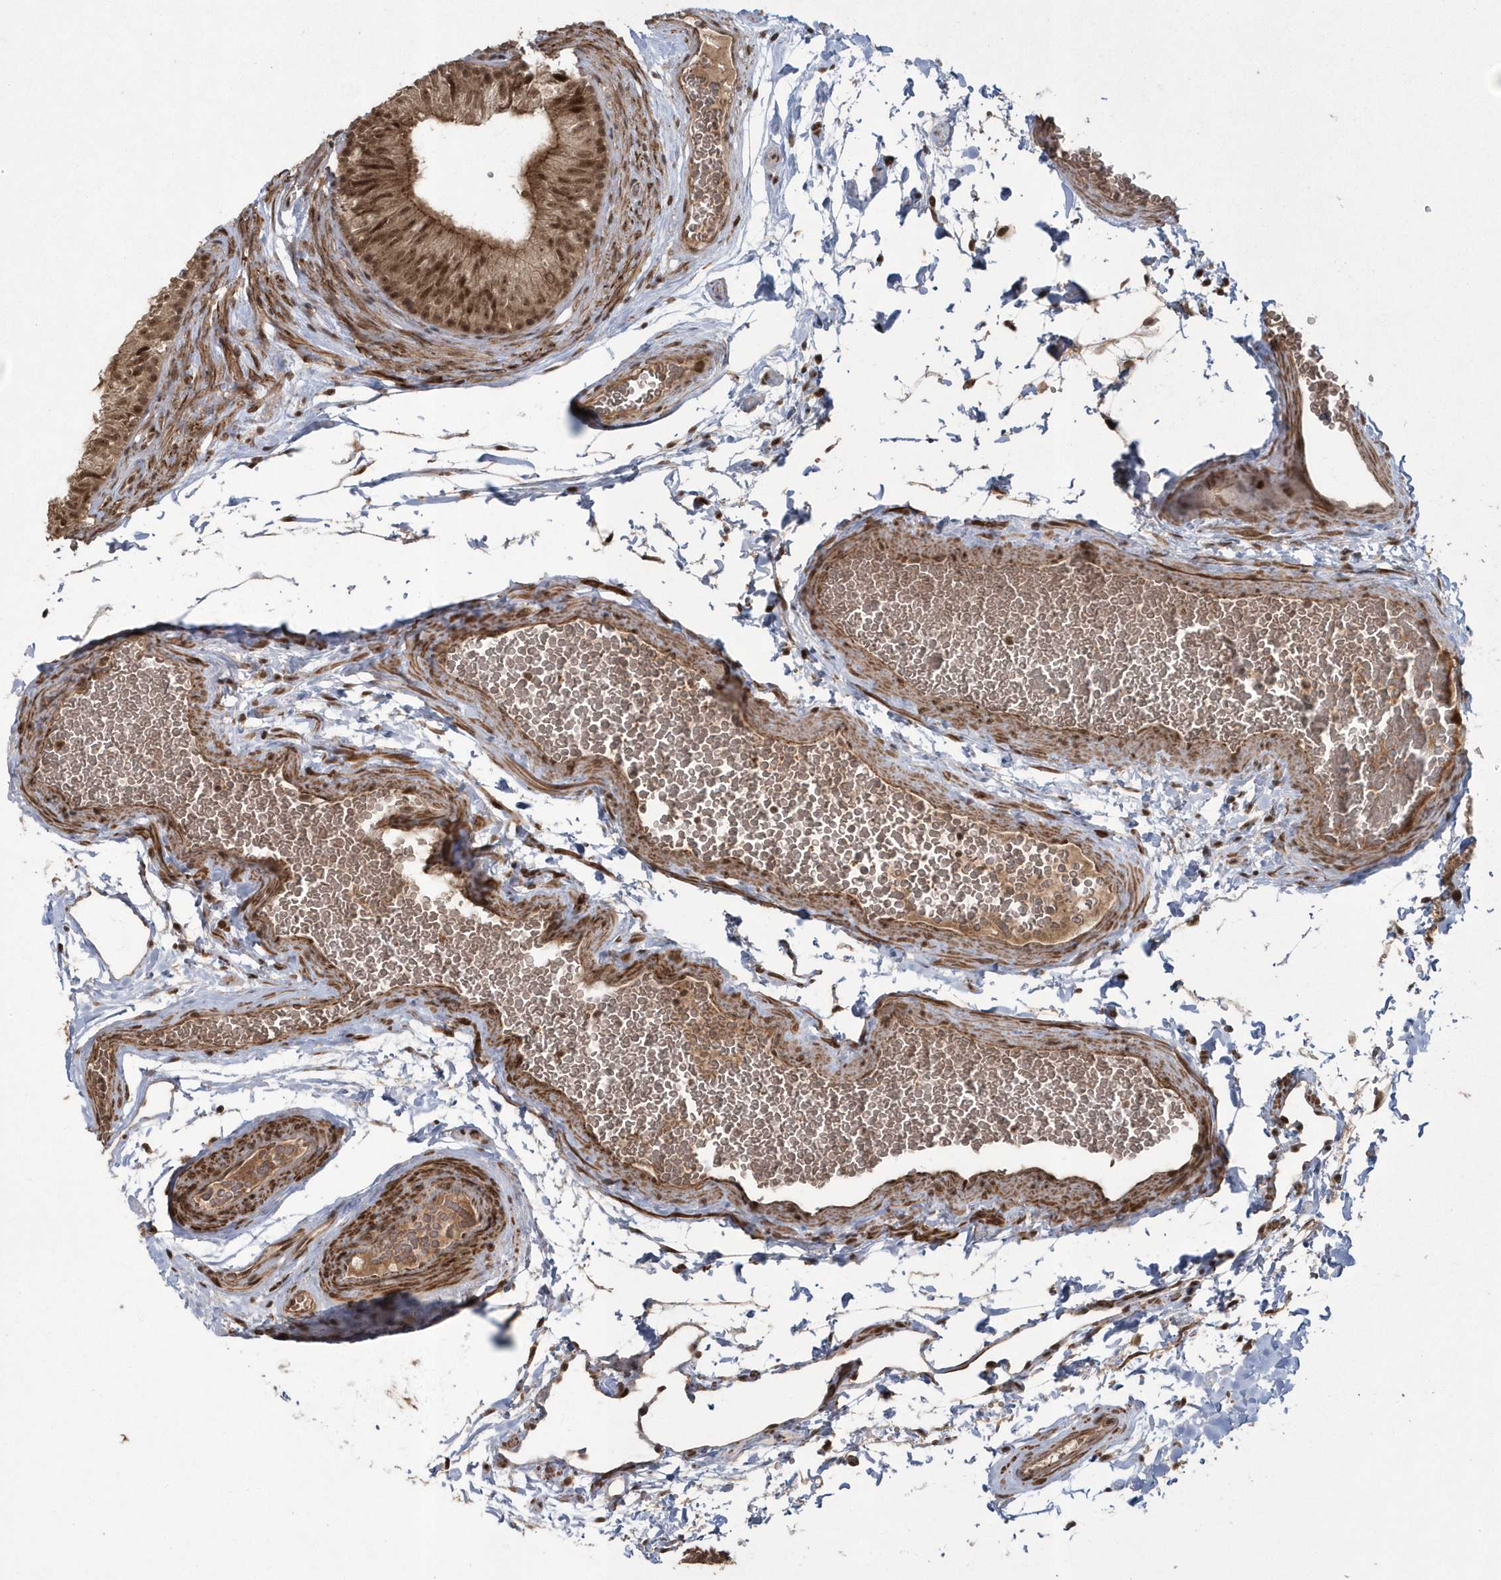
{"staining": {"intensity": "moderate", "quantity": ">75%", "location": "cytoplasmic/membranous,nuclear"}, "tissue": "epididymis", "cell_type": "Glandular cells", "image_type": "normal", "snomed": [{"axis": "morphology", "description": "Normal tissue, NOS"}, {"axis": "topography", "description": "Epididymis"}], "caption": "Glandular cells show moderate cytoplasmic/membranous,nuclear positivity in about >75% of cells in benign epididymis. (brown staining indicates protein expression, while blue staining denotes nuclei).", "gene": "EPB41L4A", "patient": {"sex": "male", "age": 36}}